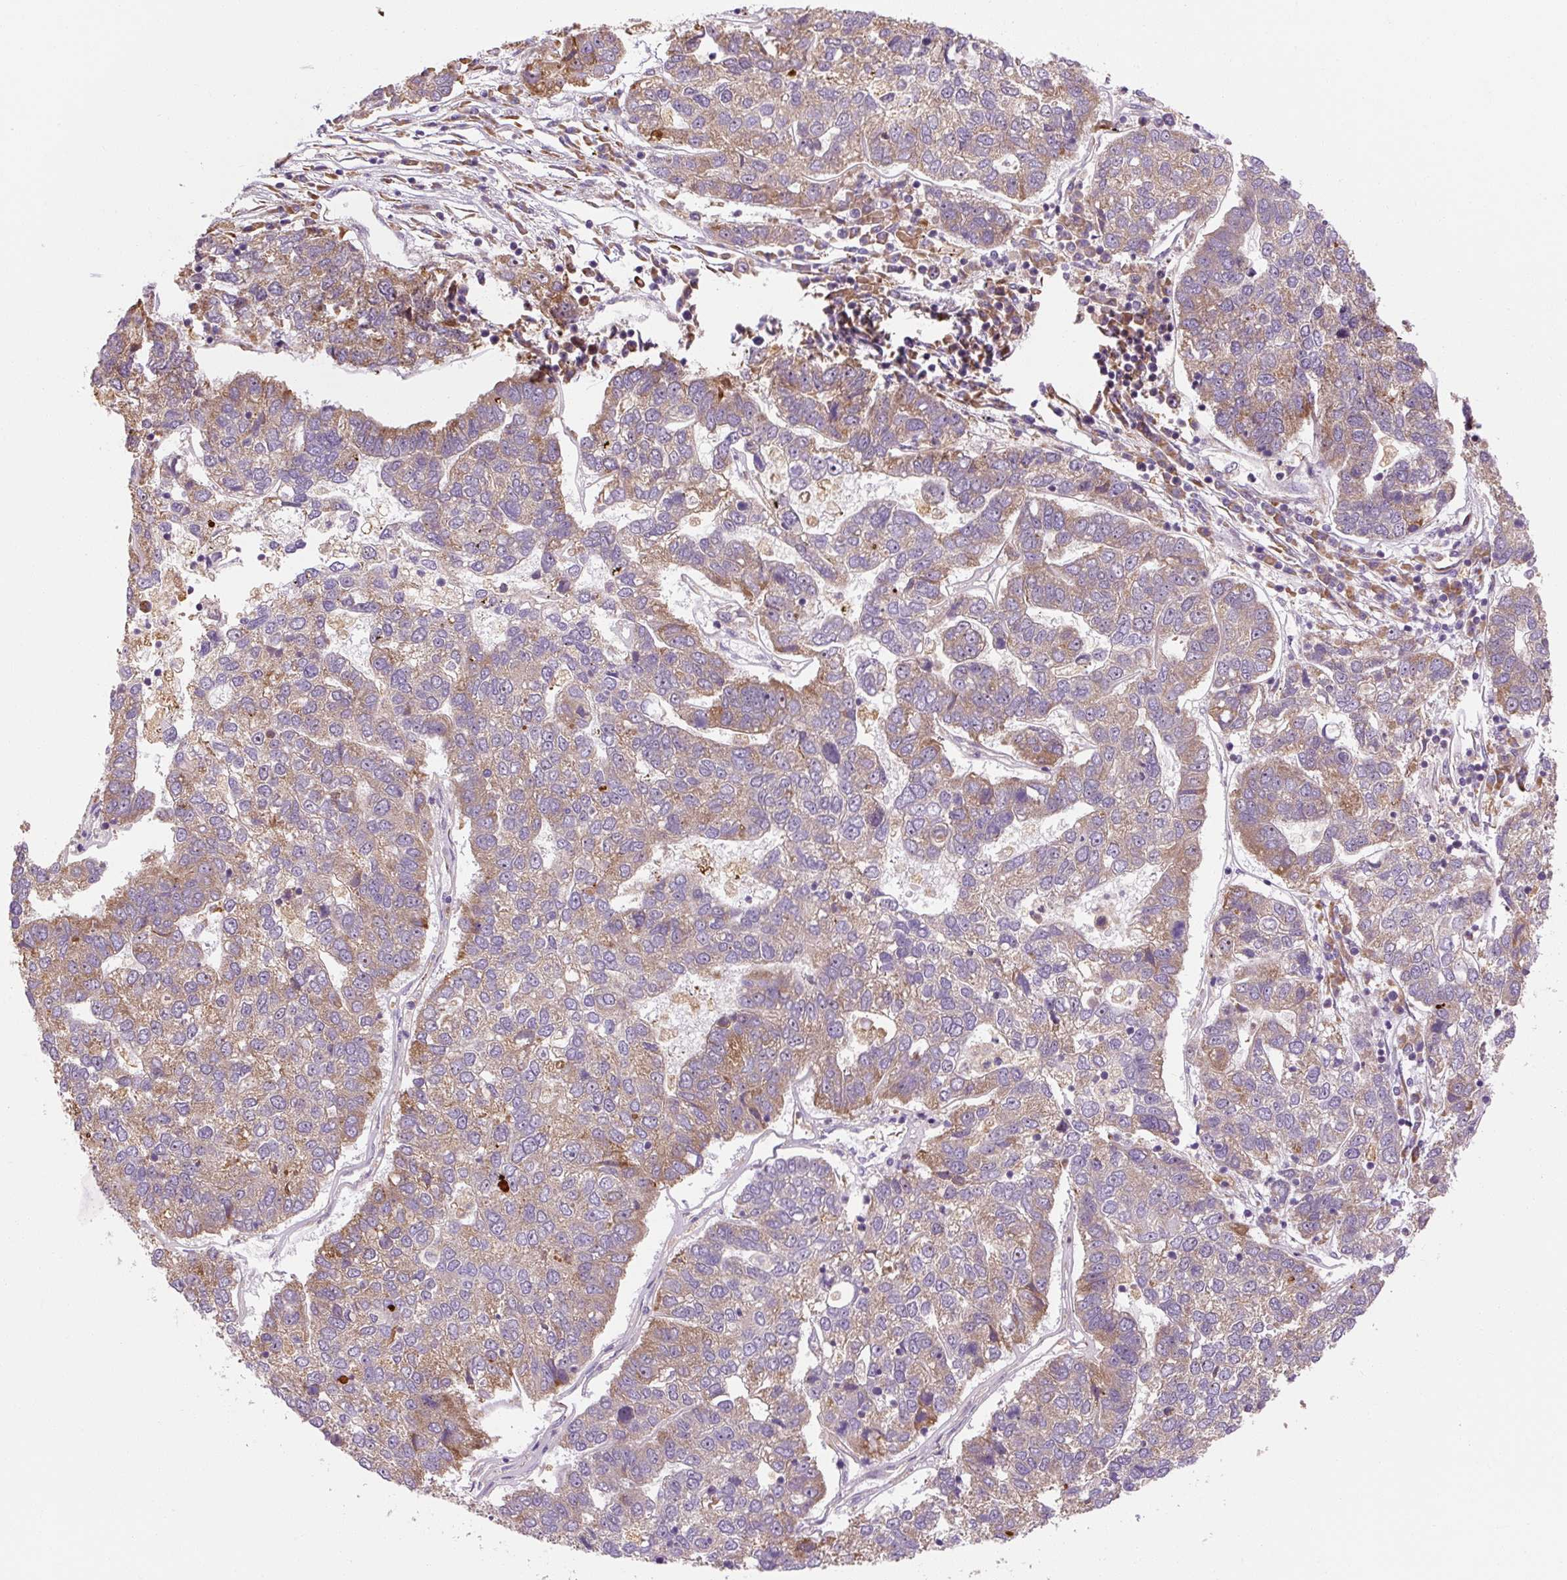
{"staining": {"intensity": "moderate", "quantity": "25%-75%", "location": "cytoplasmic/membranous"}, "tissue": "pancreatic cancer", "cell_type": "Tumor cells", "image_type": "cancer", "snomed": [{"axis": "morphology", "description": "Adenocarcinoma, NOS"}, {"axis": "topography", "description": "Pancreas"}], "caption": "Adenocarcinoma (pancreatic) stained for a protein exhibits moderate cytoplasmic/membranous positivity in tumor cells. (DAB (3,3'-diaminobenzidine) = brown stain, brightfield microscopy at high magnification).", "gene": "PRSS48", "patient": {"sex": "female", "age": 61}}